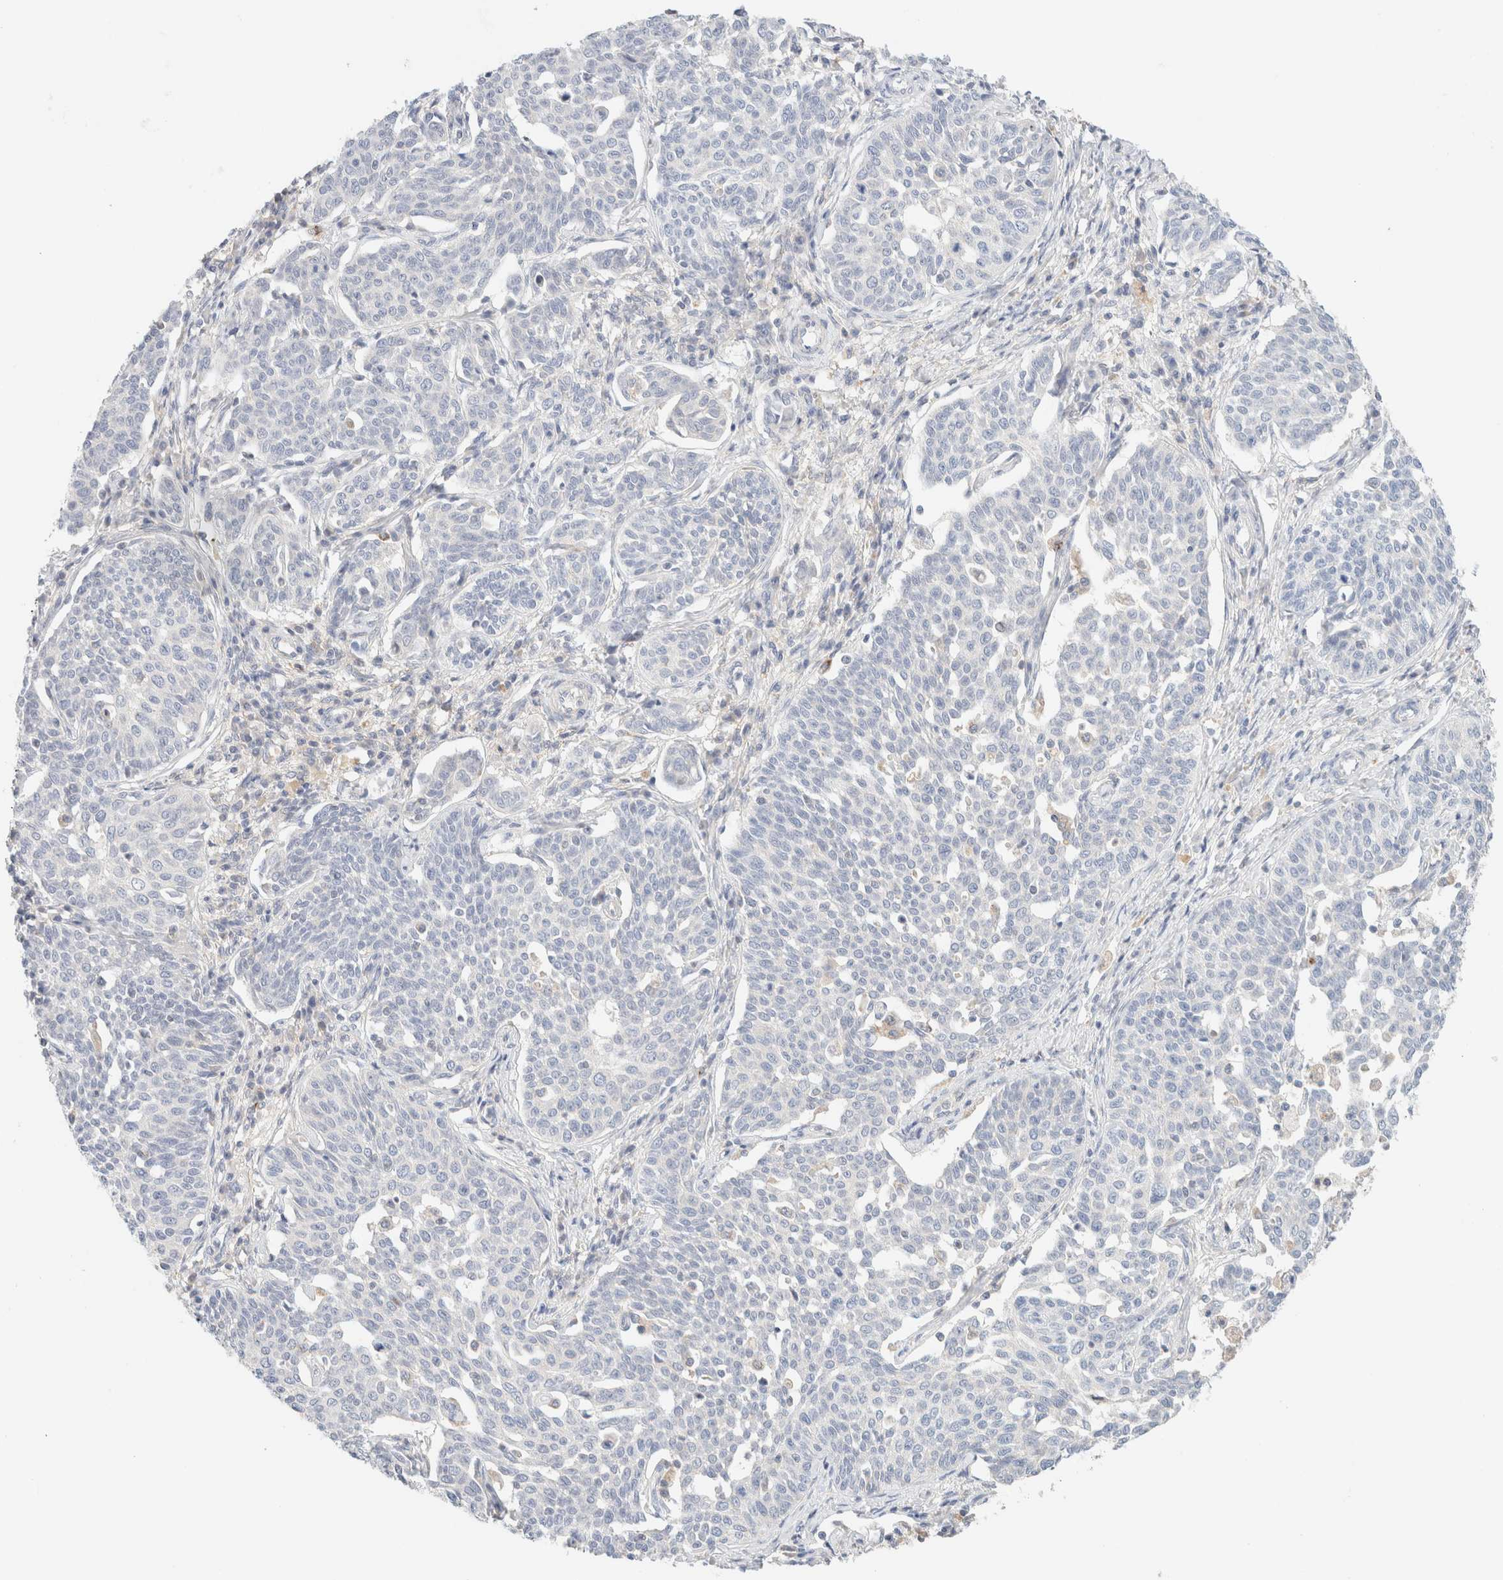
{"staining": {"intensity": "negative", "quantity": "none", "location": "none"}, "tissue": "cervical cancer", "cell_type": "Tumor cells", "image_type": "cancer", "snomed": [{"axis": "morphology", "description": "Squamous cell carcinoma, NOS"}, {"axis": "topography", "description": "Cervix"}], "caption": "Human cervical cancer (squamous cell carcinoma) stained for a protein using IHC demonstrates no expression in tumor cells.", "gene": "SARM1", "patient": {"sex": "female", "age": 34}}